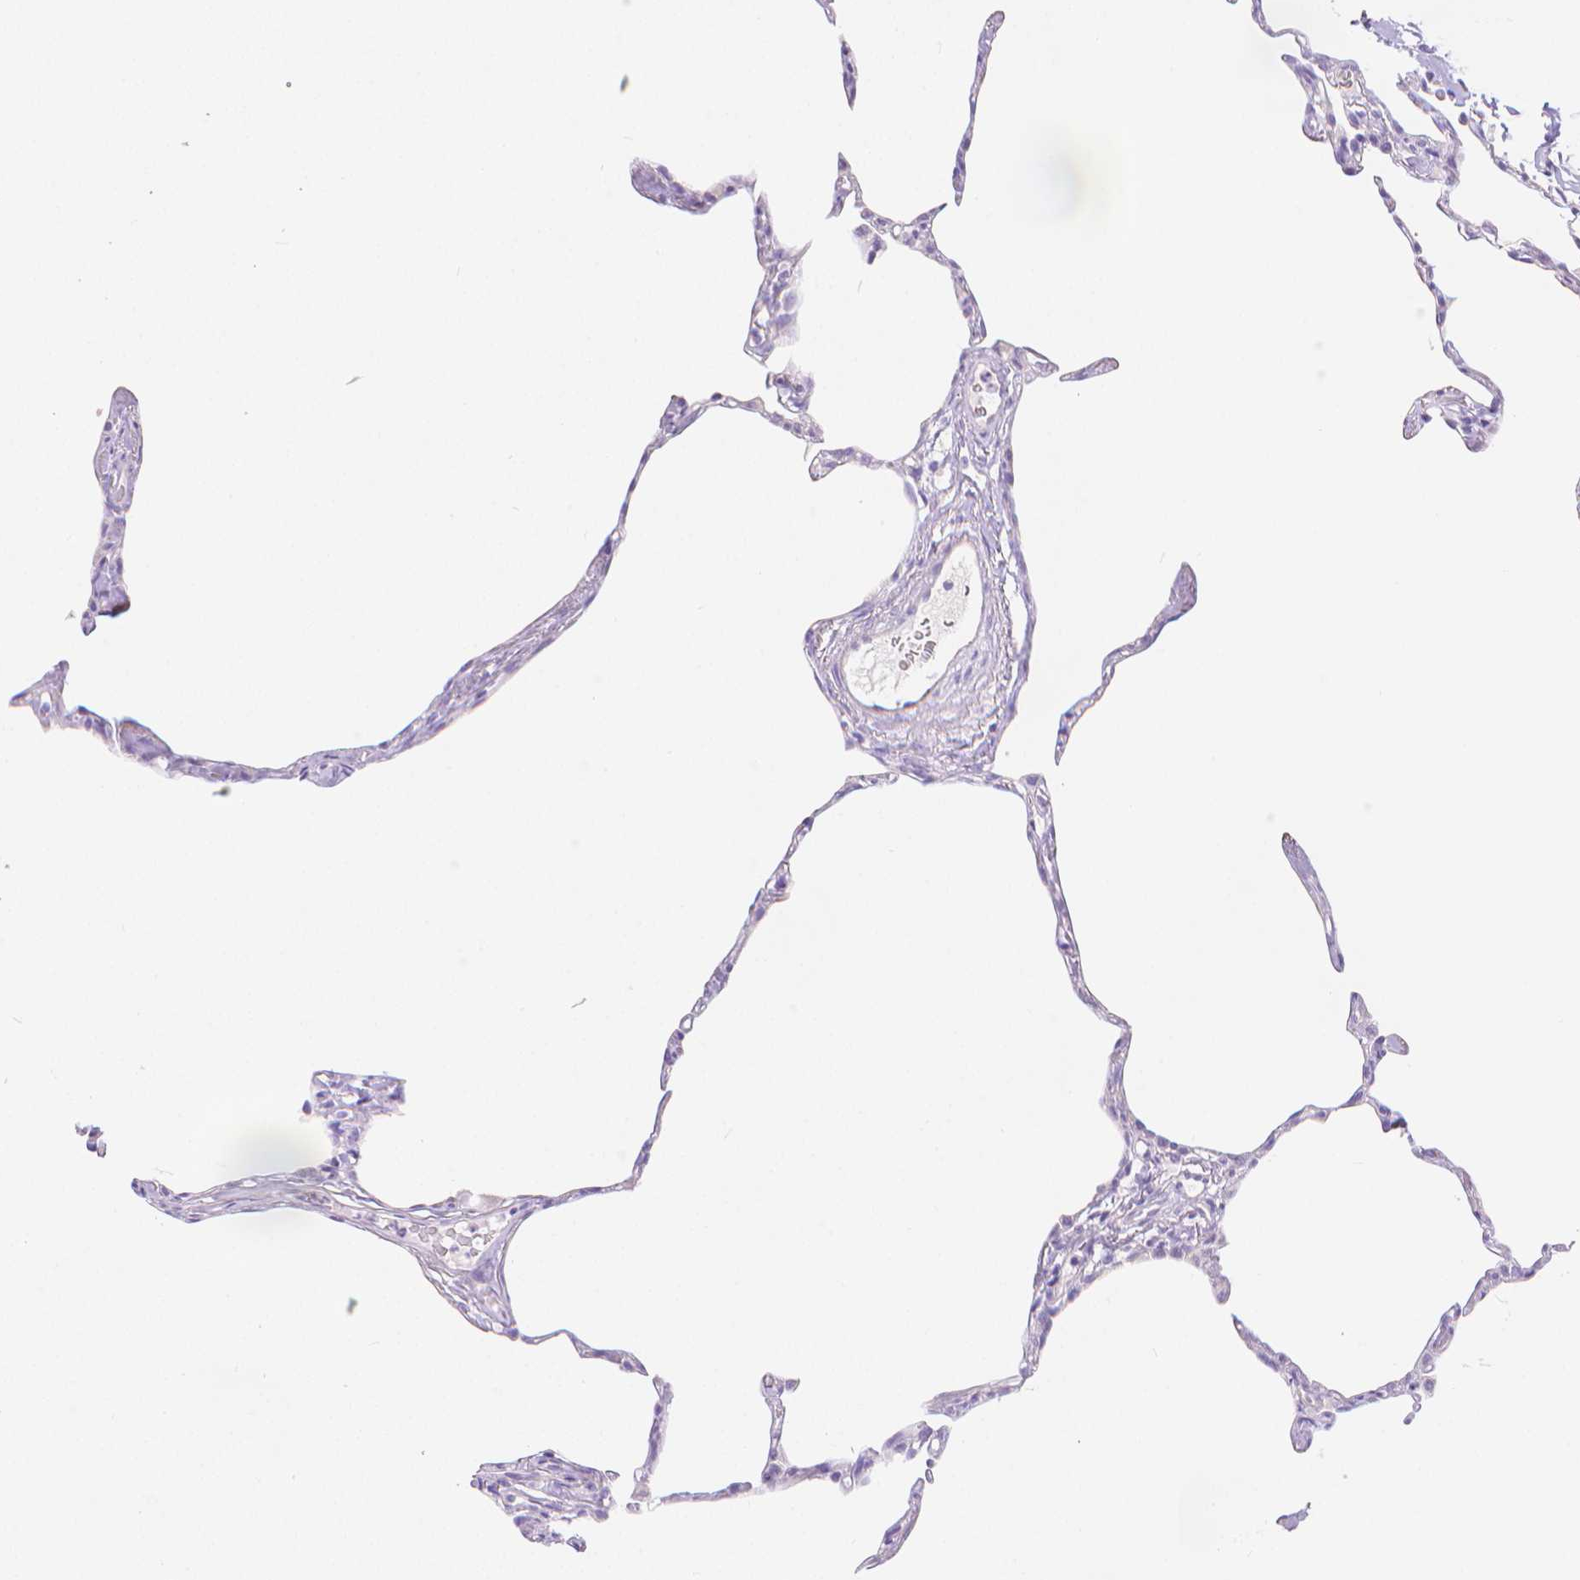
{"staining": {"intensity": "negative", "quantity": "none", "location": "none"}, "tissue": "lung", "cell_type": "Alveolar cells", "image_type": "normal", "snomed": [{"axis": "morphology", "description": "Normal tissue, NOS"}, {"axis": "topography", "description": "Lung"}], "caption": "DAB (3,3'-diaminobenzidine) immunohistochemical staining of unremarkable lung reveals no significant expression in alveolar cells.", "gene": "SLC27A5", "patient": {"sex": "male", "age": 65}}